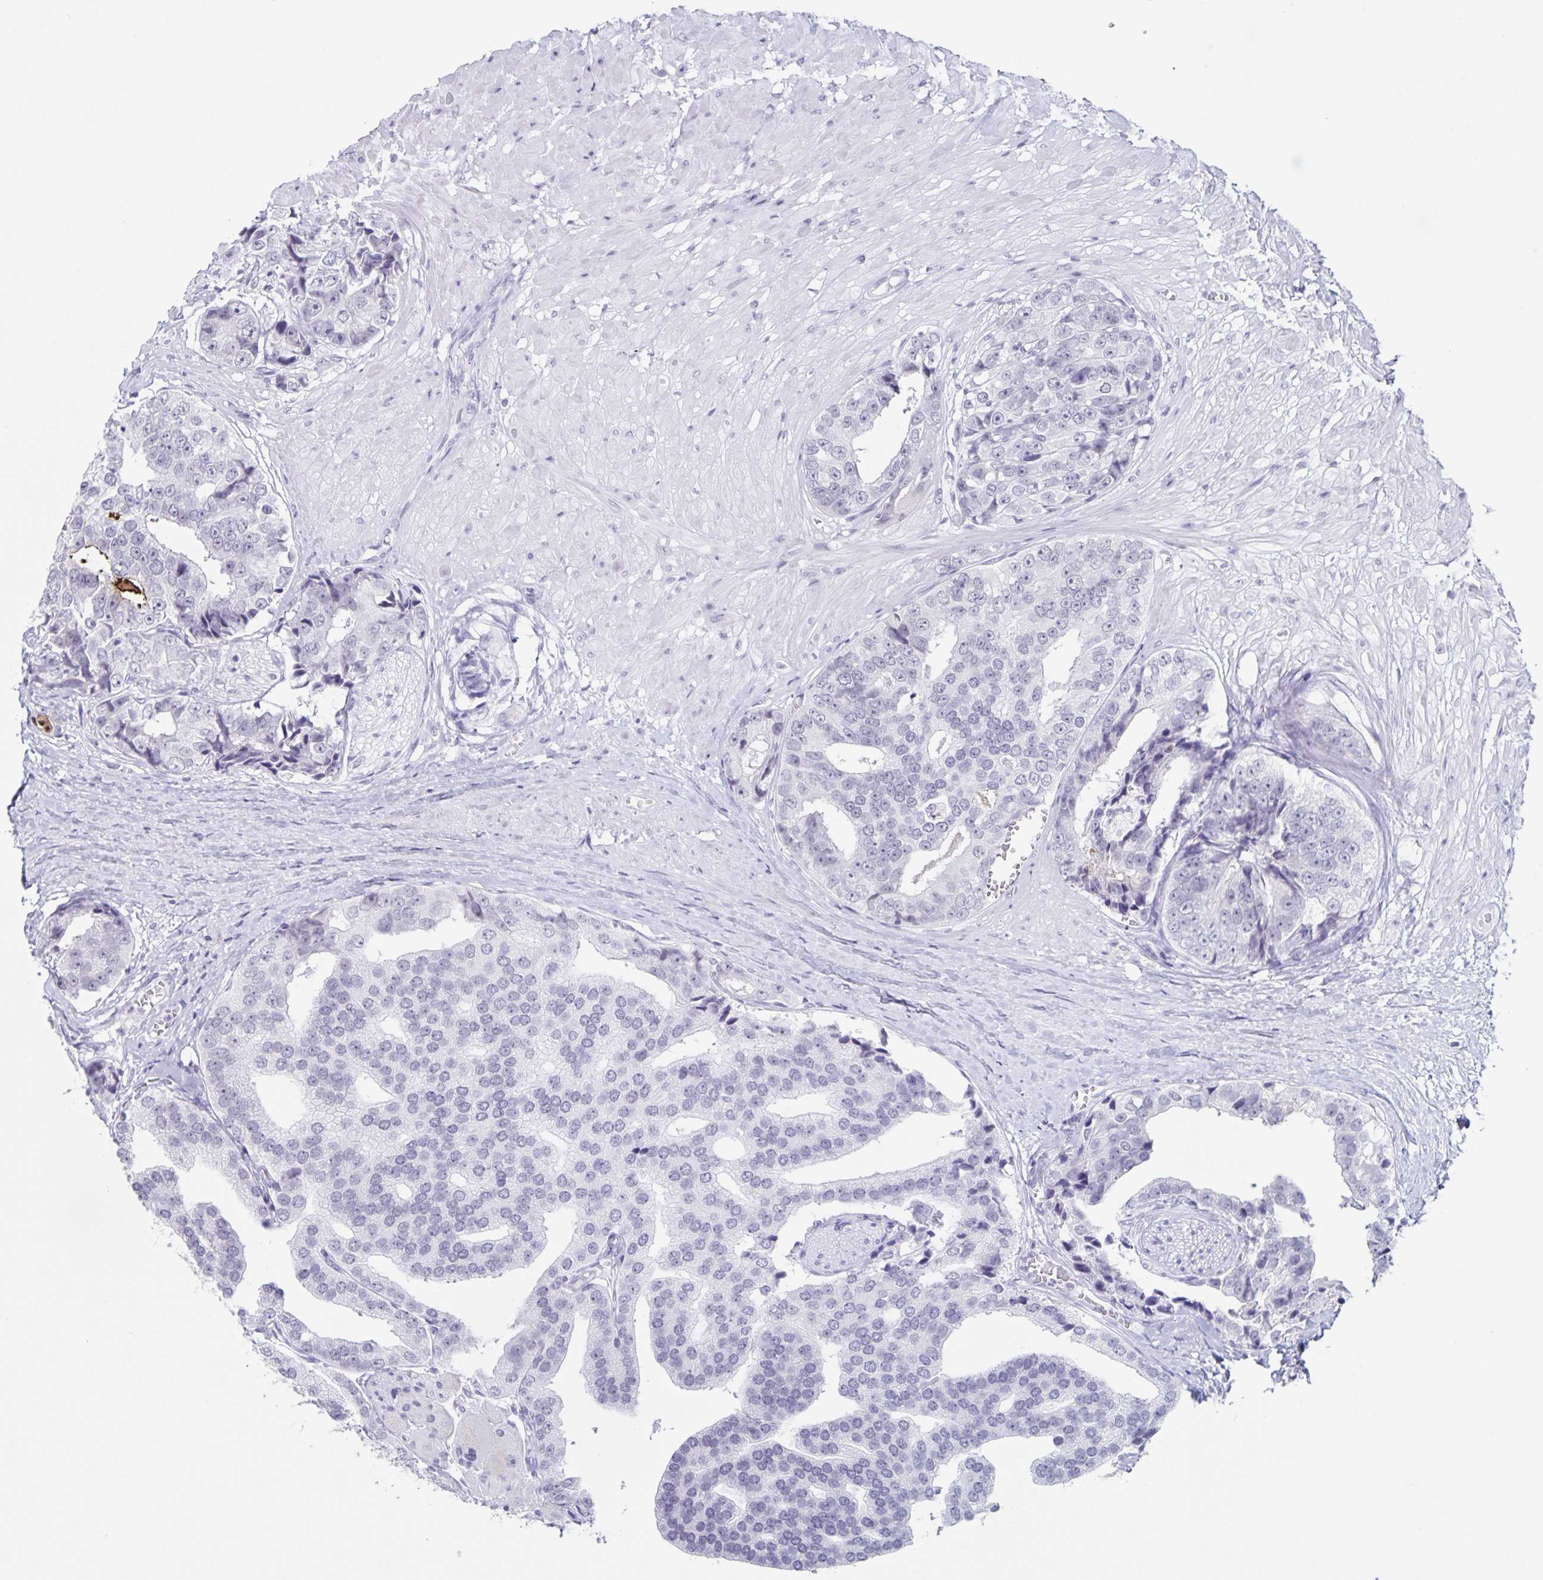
{"staining": {"intensity": "negative", "quantity": "none", "location": "none"}, "tissue": "prostate cancer", "cell_type": "Tumor cells", "image_type": "cancer", "snomed": [{"axis": "morphology", "description": "Adenocarcinoma, High grade"}, {"axis": "topography", "description": "Prostate"}], "caption": "There is no significant staining in tumor cells of high-grade adenocarcinoma (prostate). (DAB (3,3'-diaminobenzidine) immunohistochemistry, high magnification).", "gene": "LCE6A", "patient": {"sex": "male", "age": 71}}